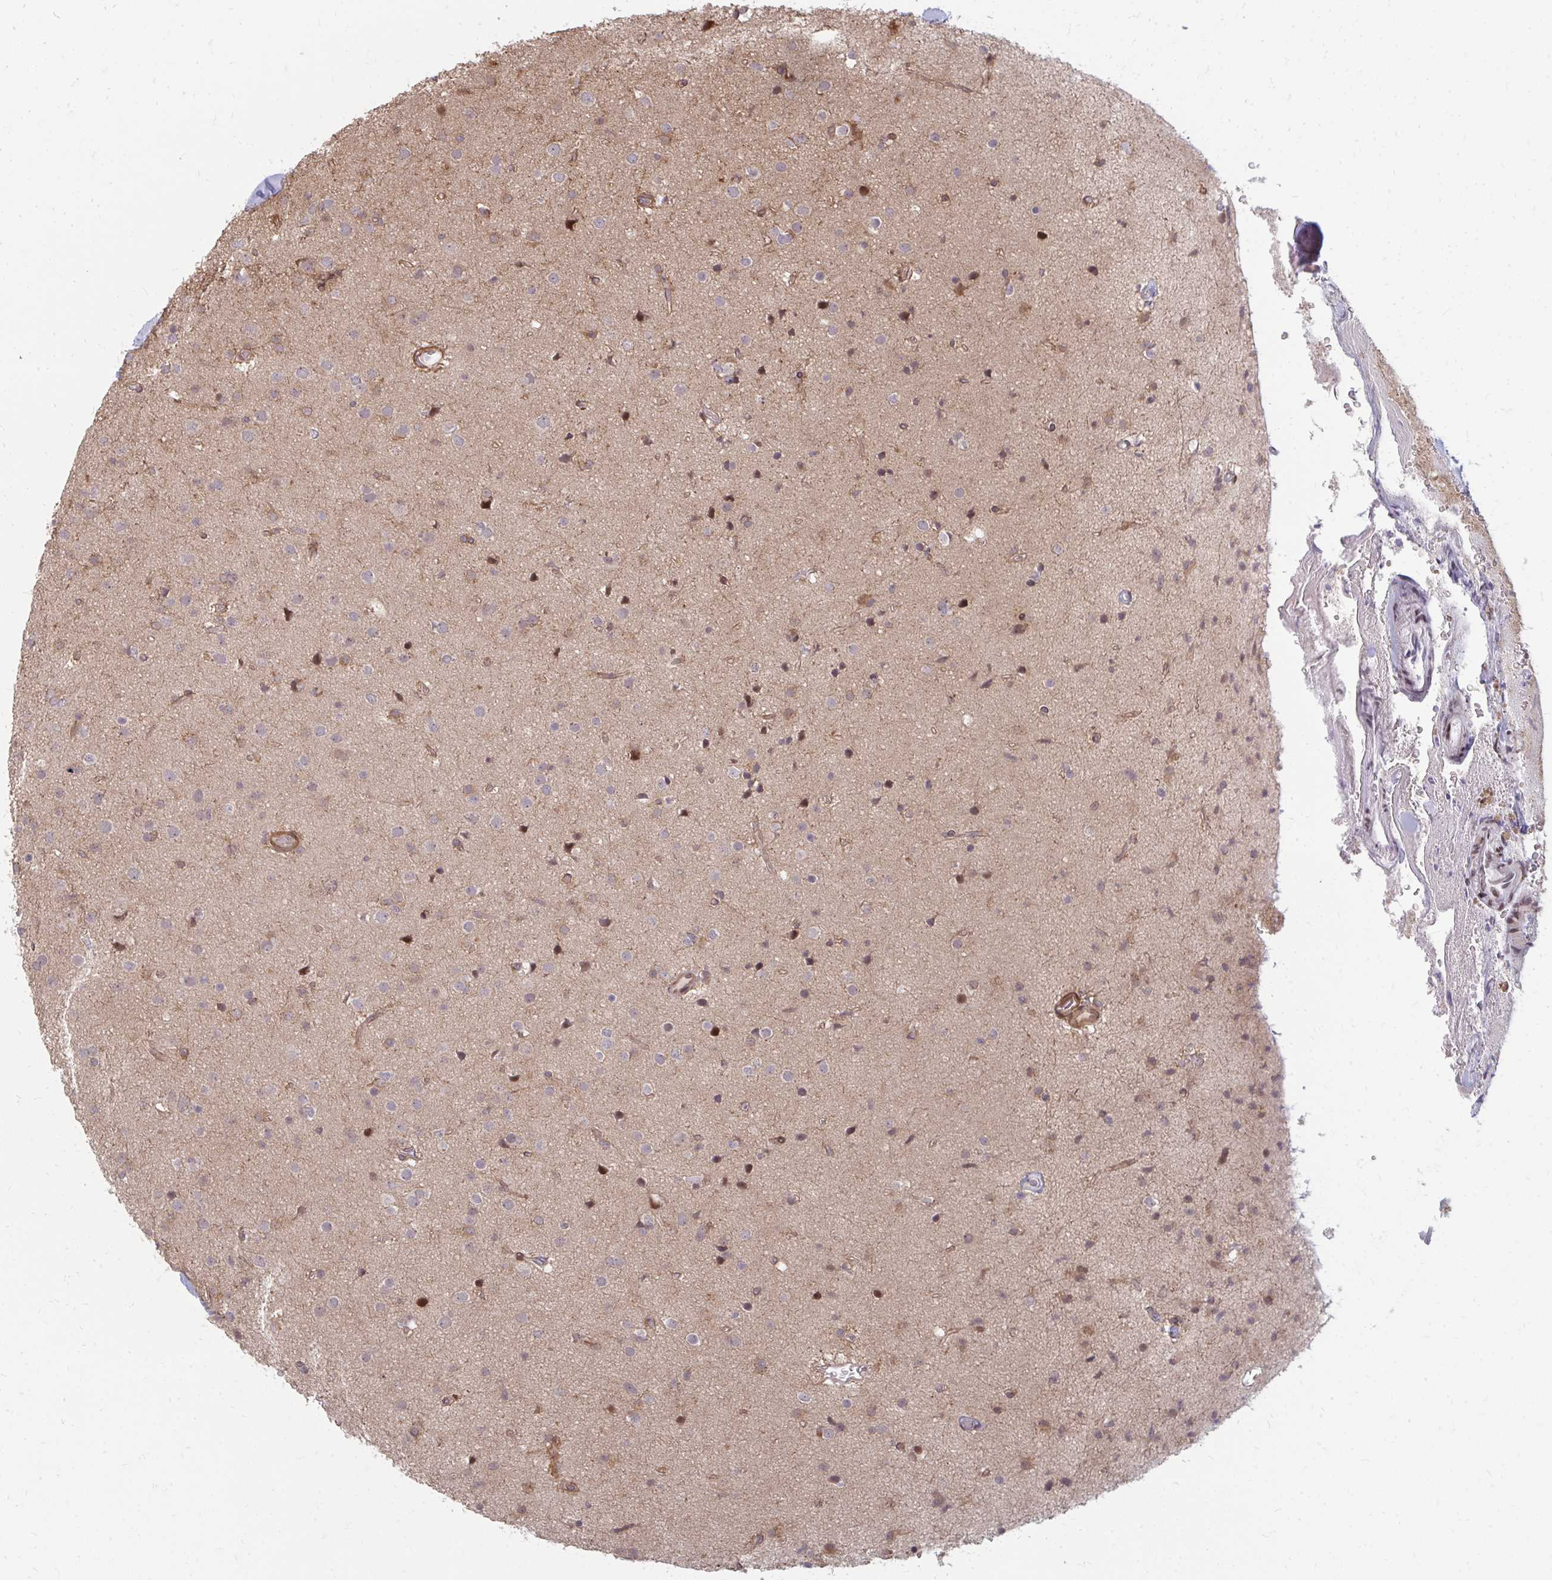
{"staining": {"intensity": "negative", "quantity": "none", "location": "none"}, "tissue": "glioma", "cell_type": "Tumor cells", "image_type": "cancer", "snomed": [{"axis": "morphology", "description": "Glioma, malignant, Low grade"}, {"axis": "topography", "description": "Brain"}], "caption": "Malignant glioma (low-grade) was stained to show a protein in brown. There is no significant expression in tumor cells.", "gene": "ZNF285", "patient": {"sex": "male", "age": 65}}